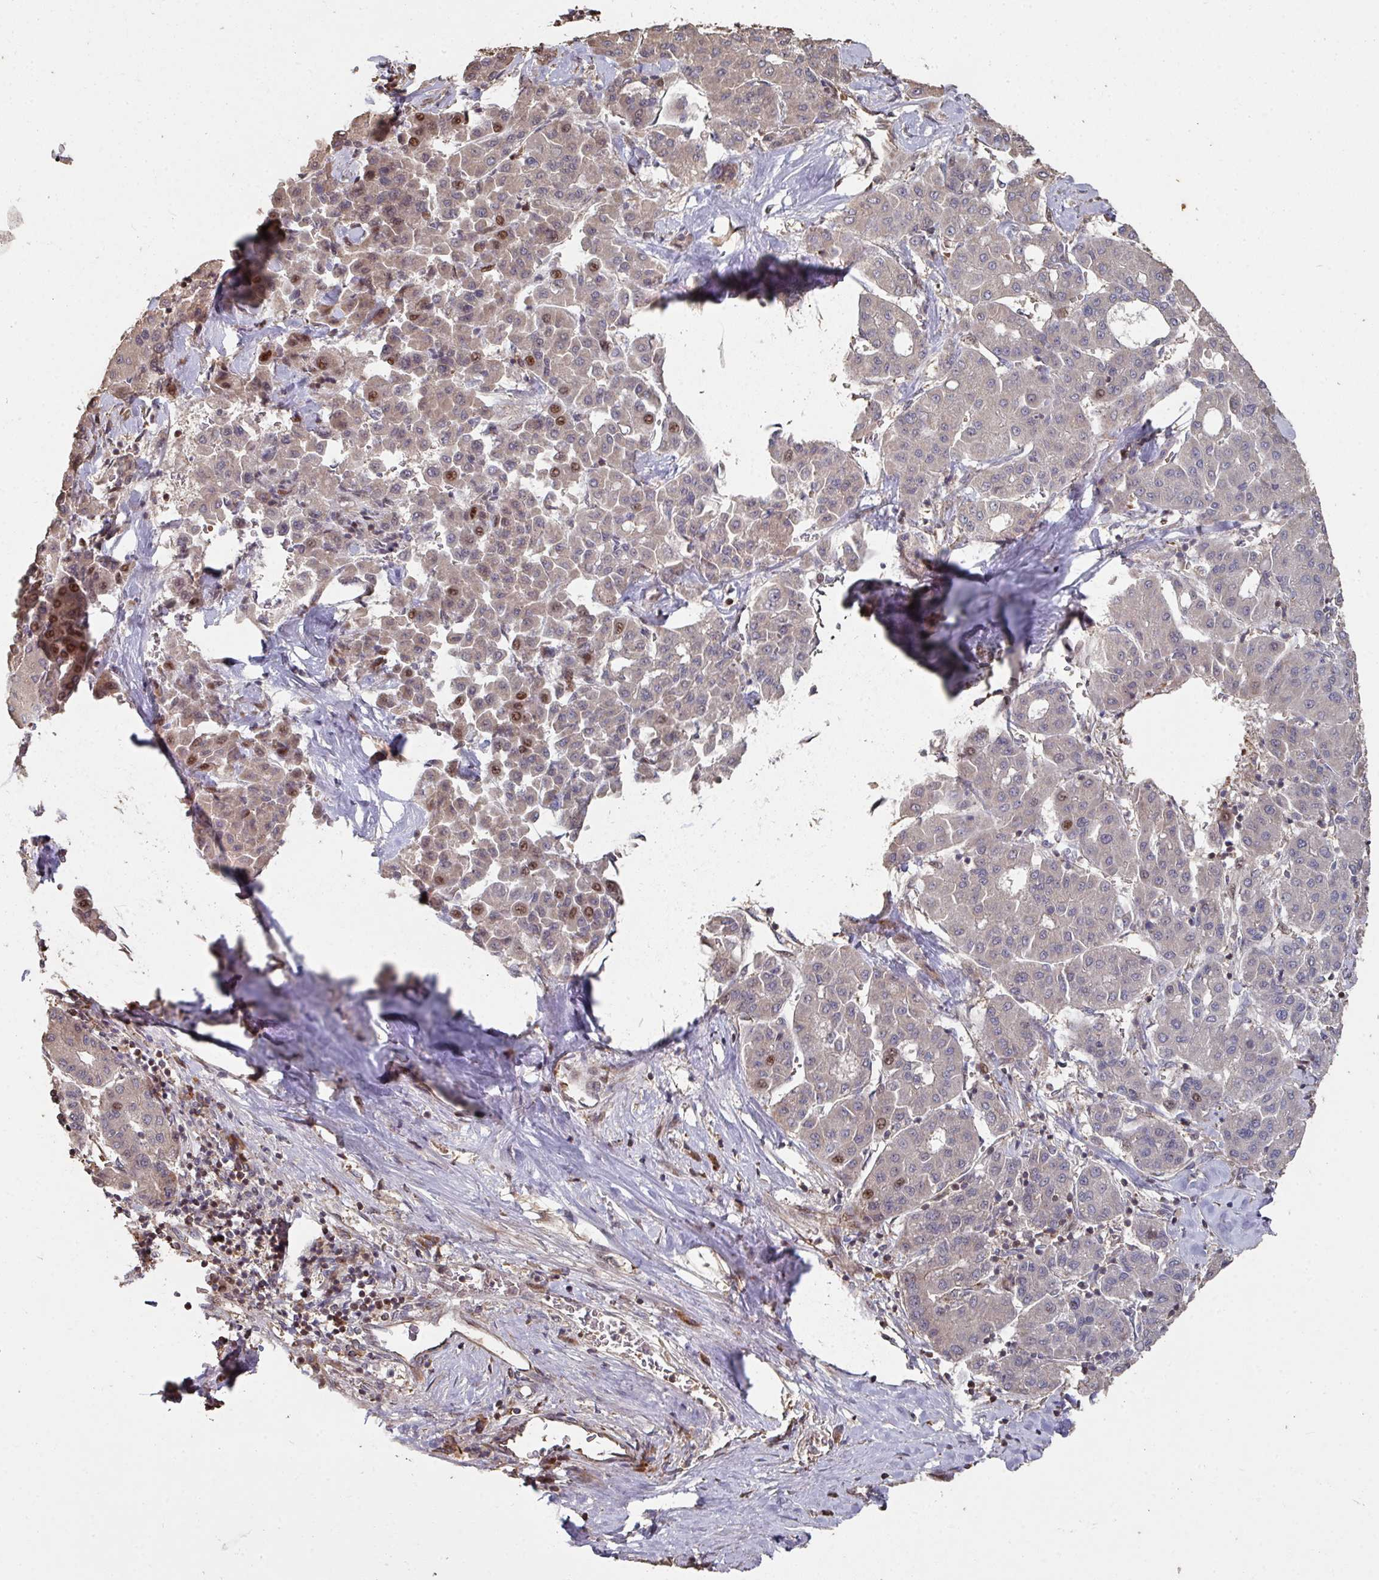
{"staining": {"intensity": "moderate", "quantity": "<25%", "location": "nuclear"}, "tissue": "liver cancer", "cell_type": "Tumor cells", "image_type": "cancer", "snomed": [{"axis": "morphology", "description": "Carcinoma, Hepatocellular, NOS"}, {"axis": "topography", "description": "Liver"}], "caption": "IHC photomicrograph of human liver cancer stained for a protein (brown), which demonstrates low levels of moderate nuclear expression in about <25% of tumor cells.", "gene": "CA7", "patient": {"sex": "male", "age": 65}}